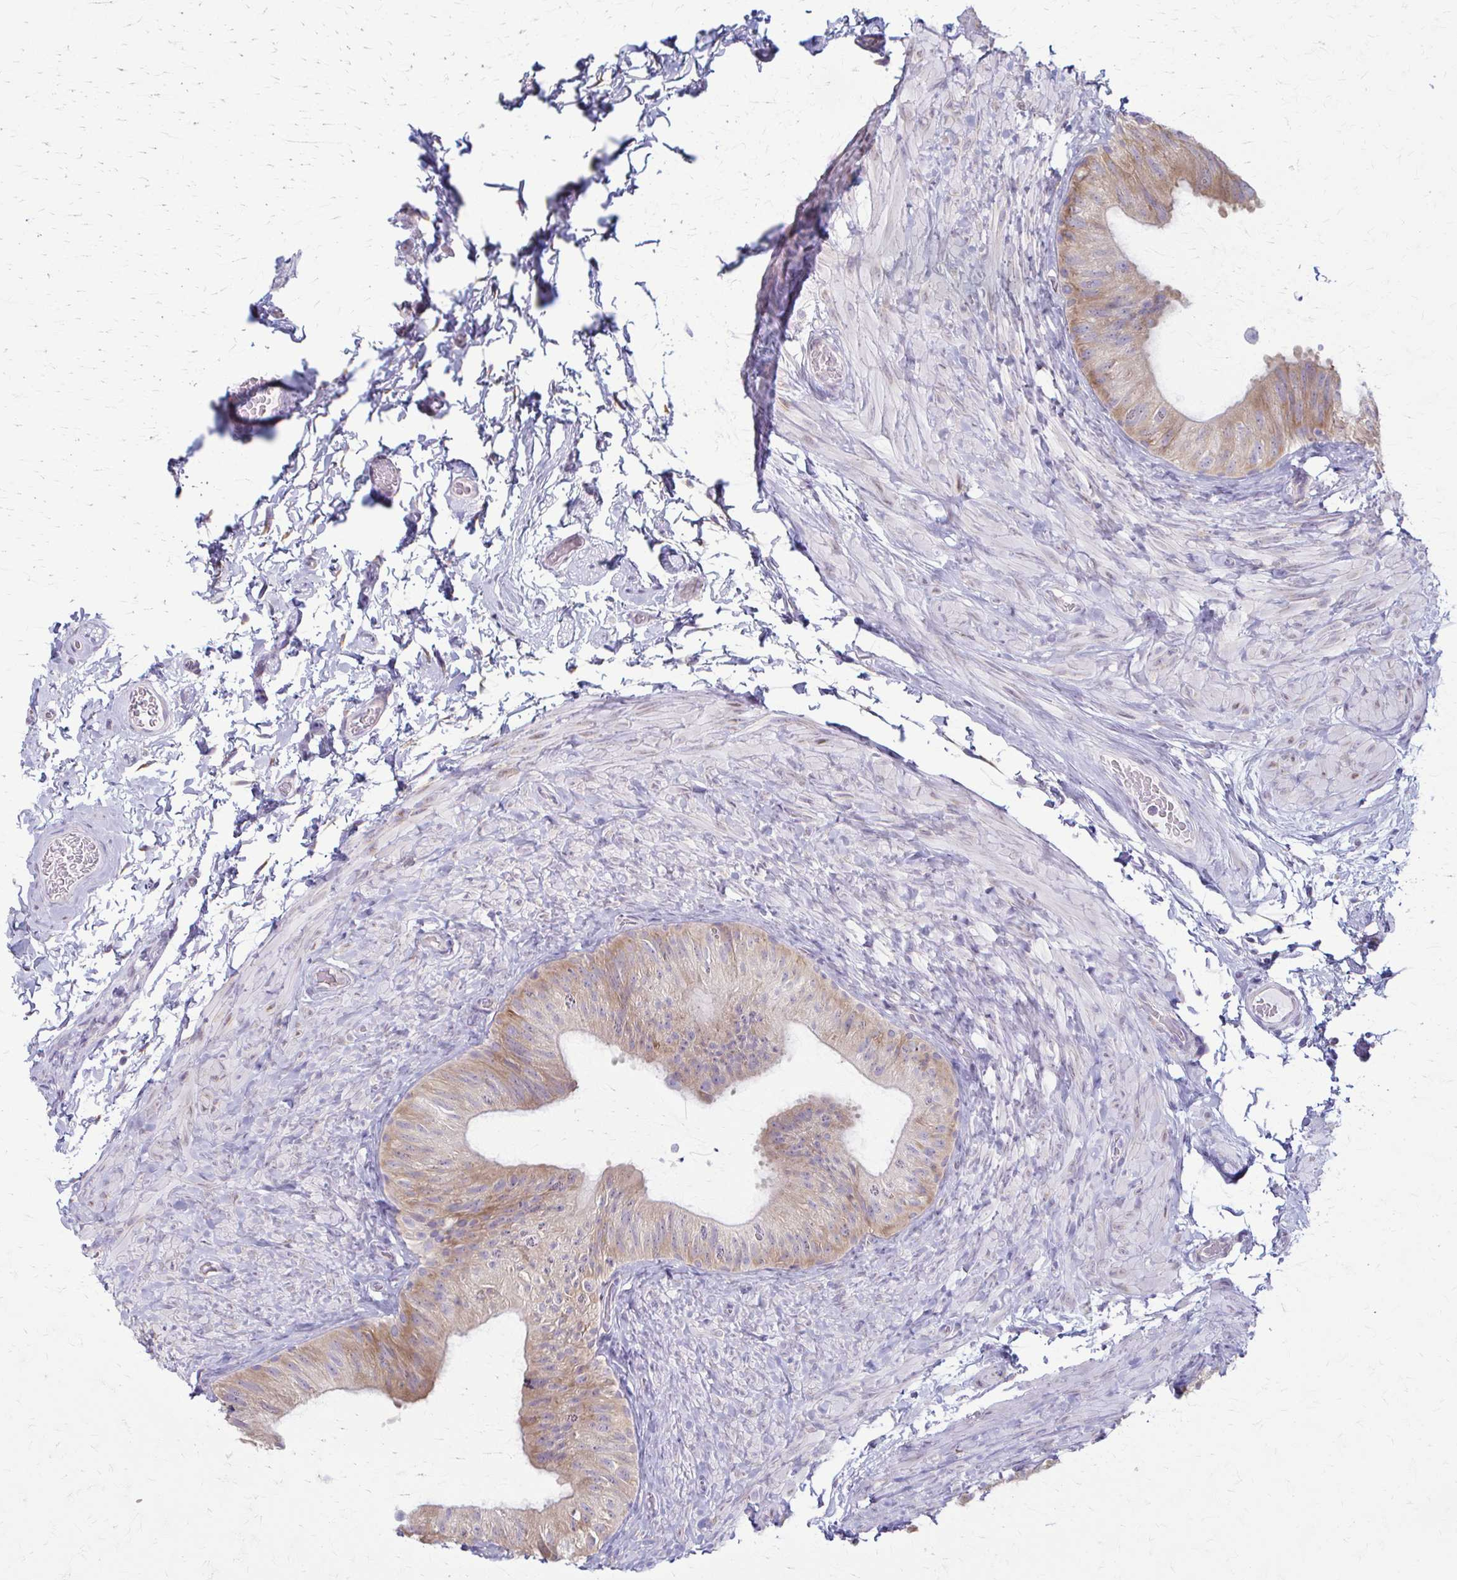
{"staining": {"intensity": "moderate", "quantity": ">75%", "location": "cytoplasmic/membranous"}, "tissue": "epididymis", "cell_type": "Glandular cells", "image_type": "normal", "snomed": [{"axis": "morphology", "description": "Normal tissue, NOS"}, {"axis": "topography", "description": "Epididymis, spermatic cord, NOS"}, {"axis": "topography", "description": "Epididymis"}], "caption": "Protein staining by immunohistochemistry (IHC) shows moderate cytoplasmic/membranous expression in about >75% of glandular cells in benign epididymis.", "gene": "PRKRA", "patient": {"sex": "male", "age": 31}}